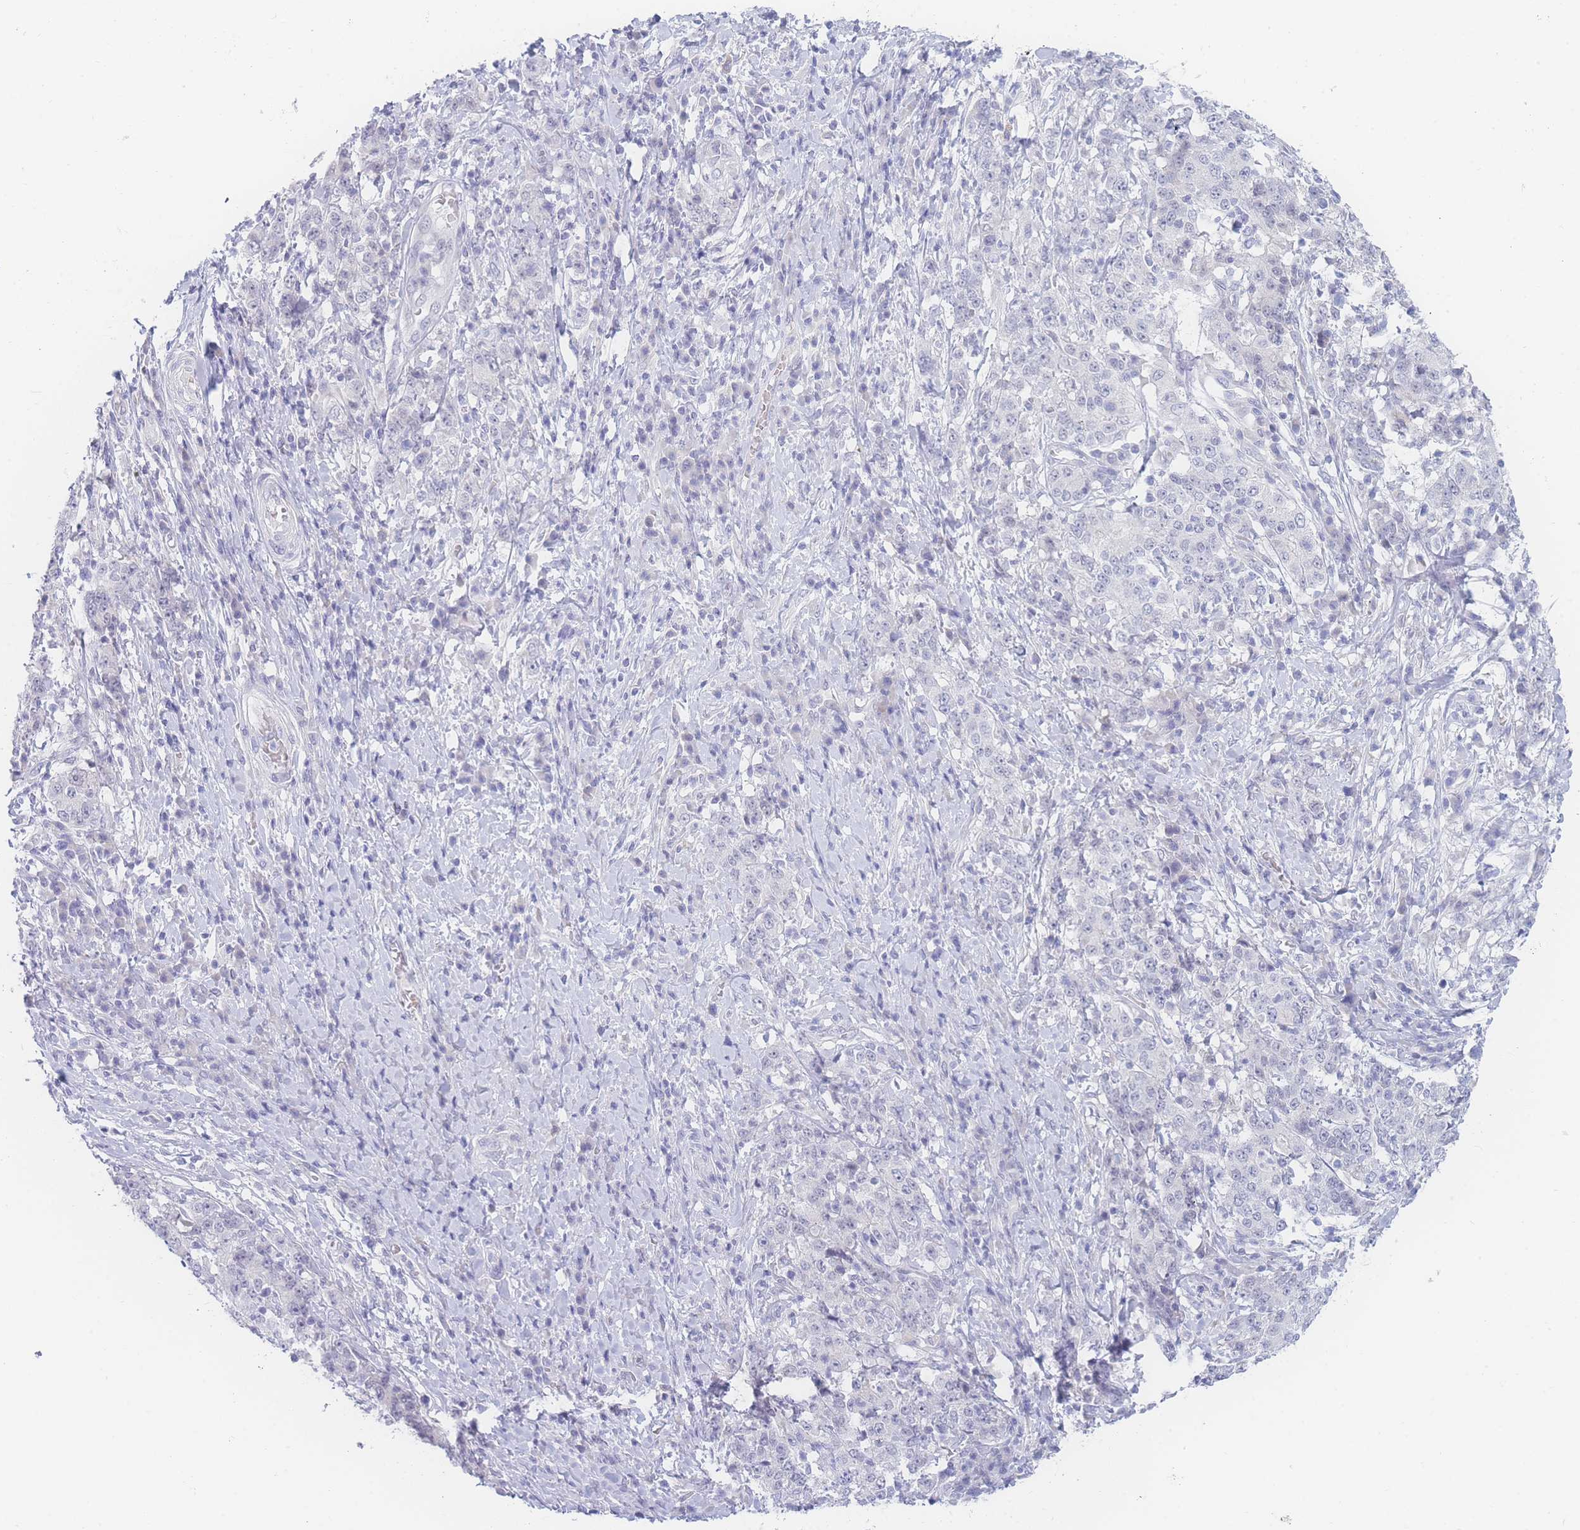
{"staining": {"intensity": "negative", "quantity": "none", "location": "none"}, "tissue": "stomach cancer", "cell_type": "Tumor cells", "image_type": "cancer", "snomed": [{"axis": "morphology", "description": "Normal tissue, NOS"}, {"axis": "morphology", "description": "Adenocarcinoma, NOS"}, {"axis": "topography", "description": "Stomach, upper"}, {"axis": "topography", "description": "Stomach"}], "caption": "Tumor cells show no significant protein expression in stomach cancer (adenocarcinoma).", "gene": "PRSS22", "patient": {"sex": "male", "age": 59}}